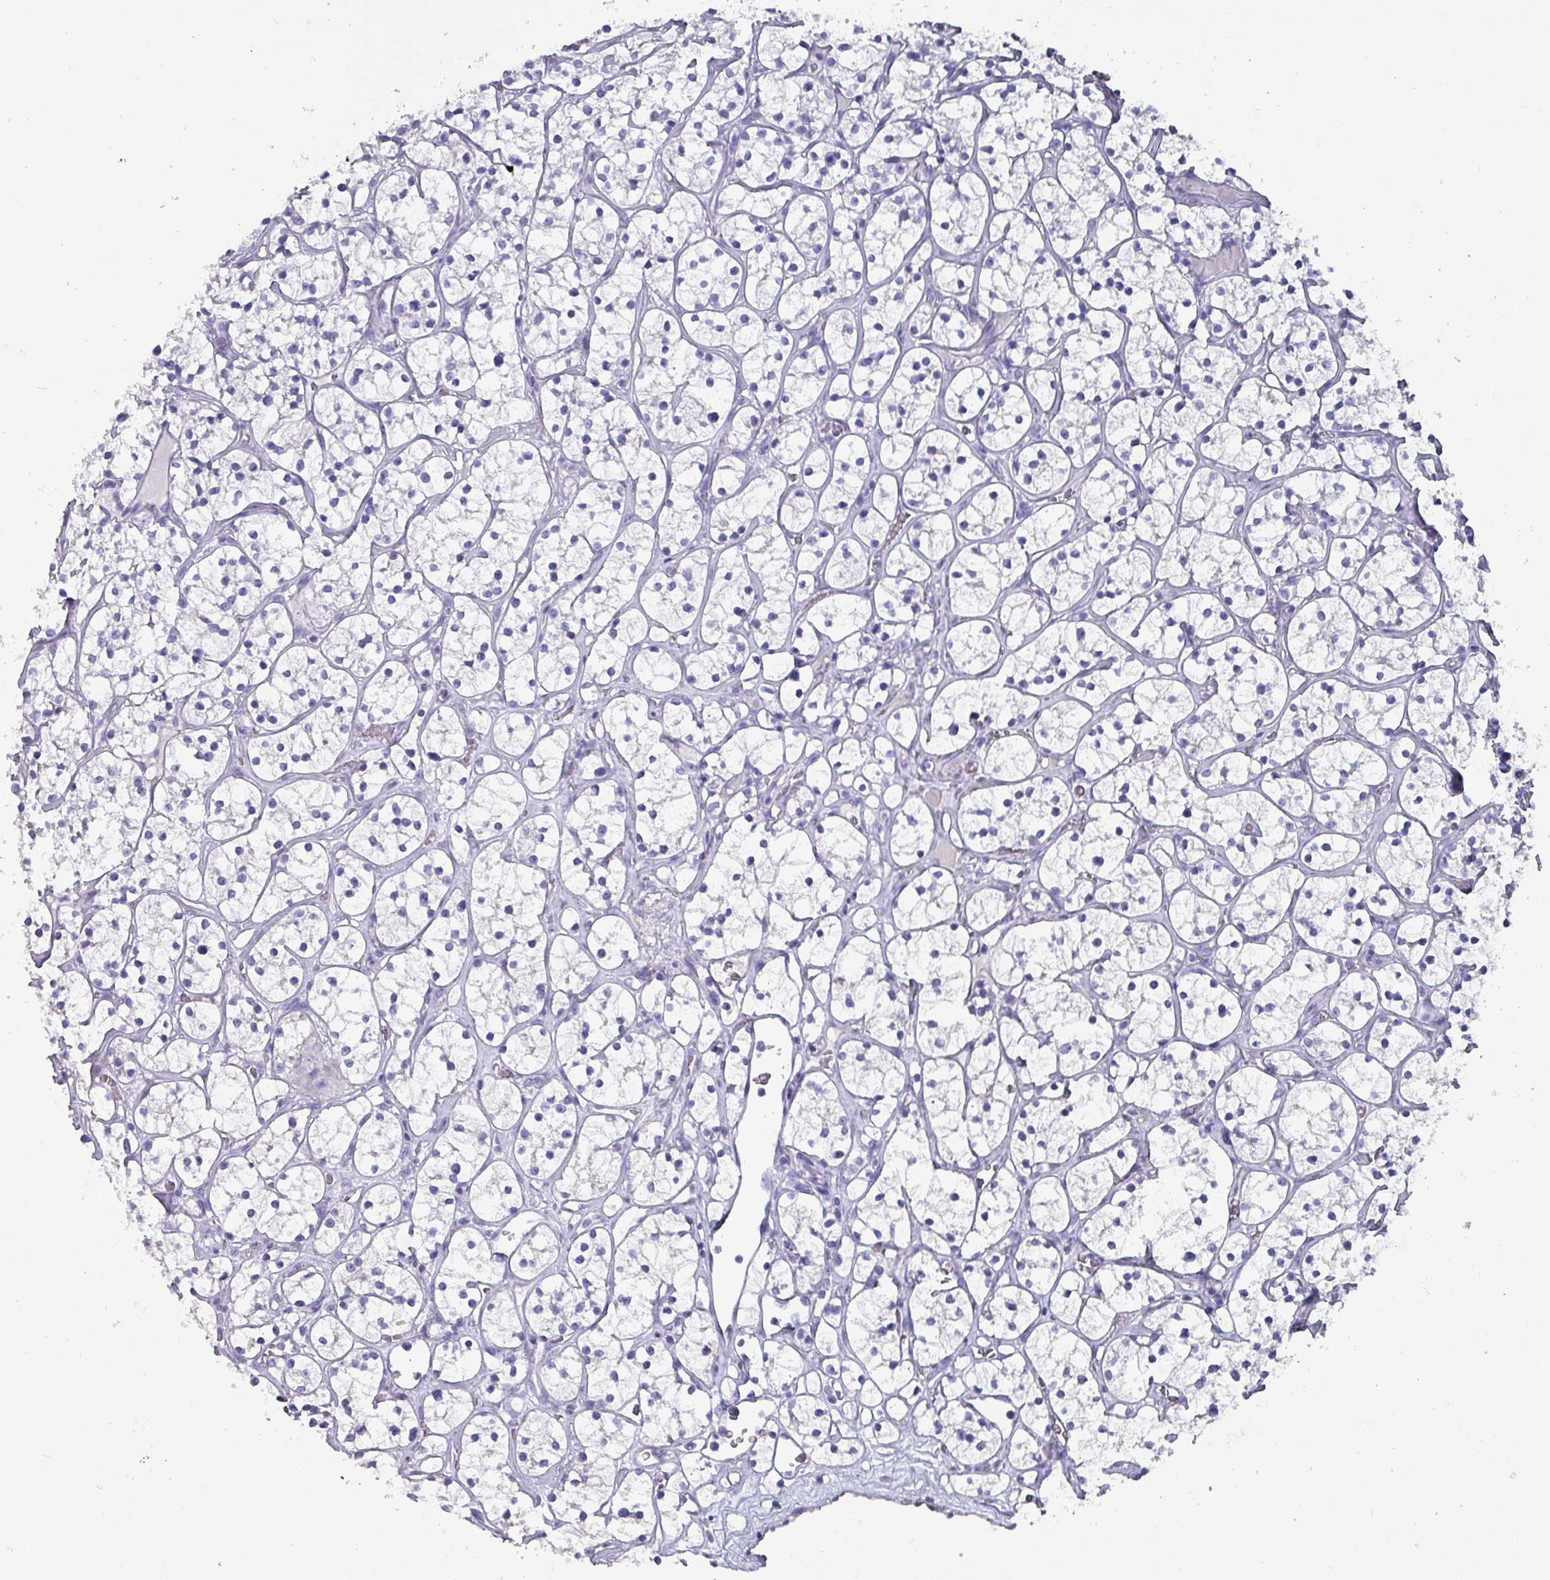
{"staining": {"intensity": "negative", "quantity": "none", "location": "none"}, "tissue": "renal cancer", "cell_type": "Tumor cells", "image_type": "cancer", "snomed": [{"axis": "morphology", "description": "Adenocarcinoma, NOS"}, {"axis": "topography", "description": "Kidney"}], "caption": "Photomicrograph shows no significant protein positivity in tumor cells of renal adenocarcinoma.", "gene": "INS-IGF2", "patient": {"sex": "female", "age": 64}}